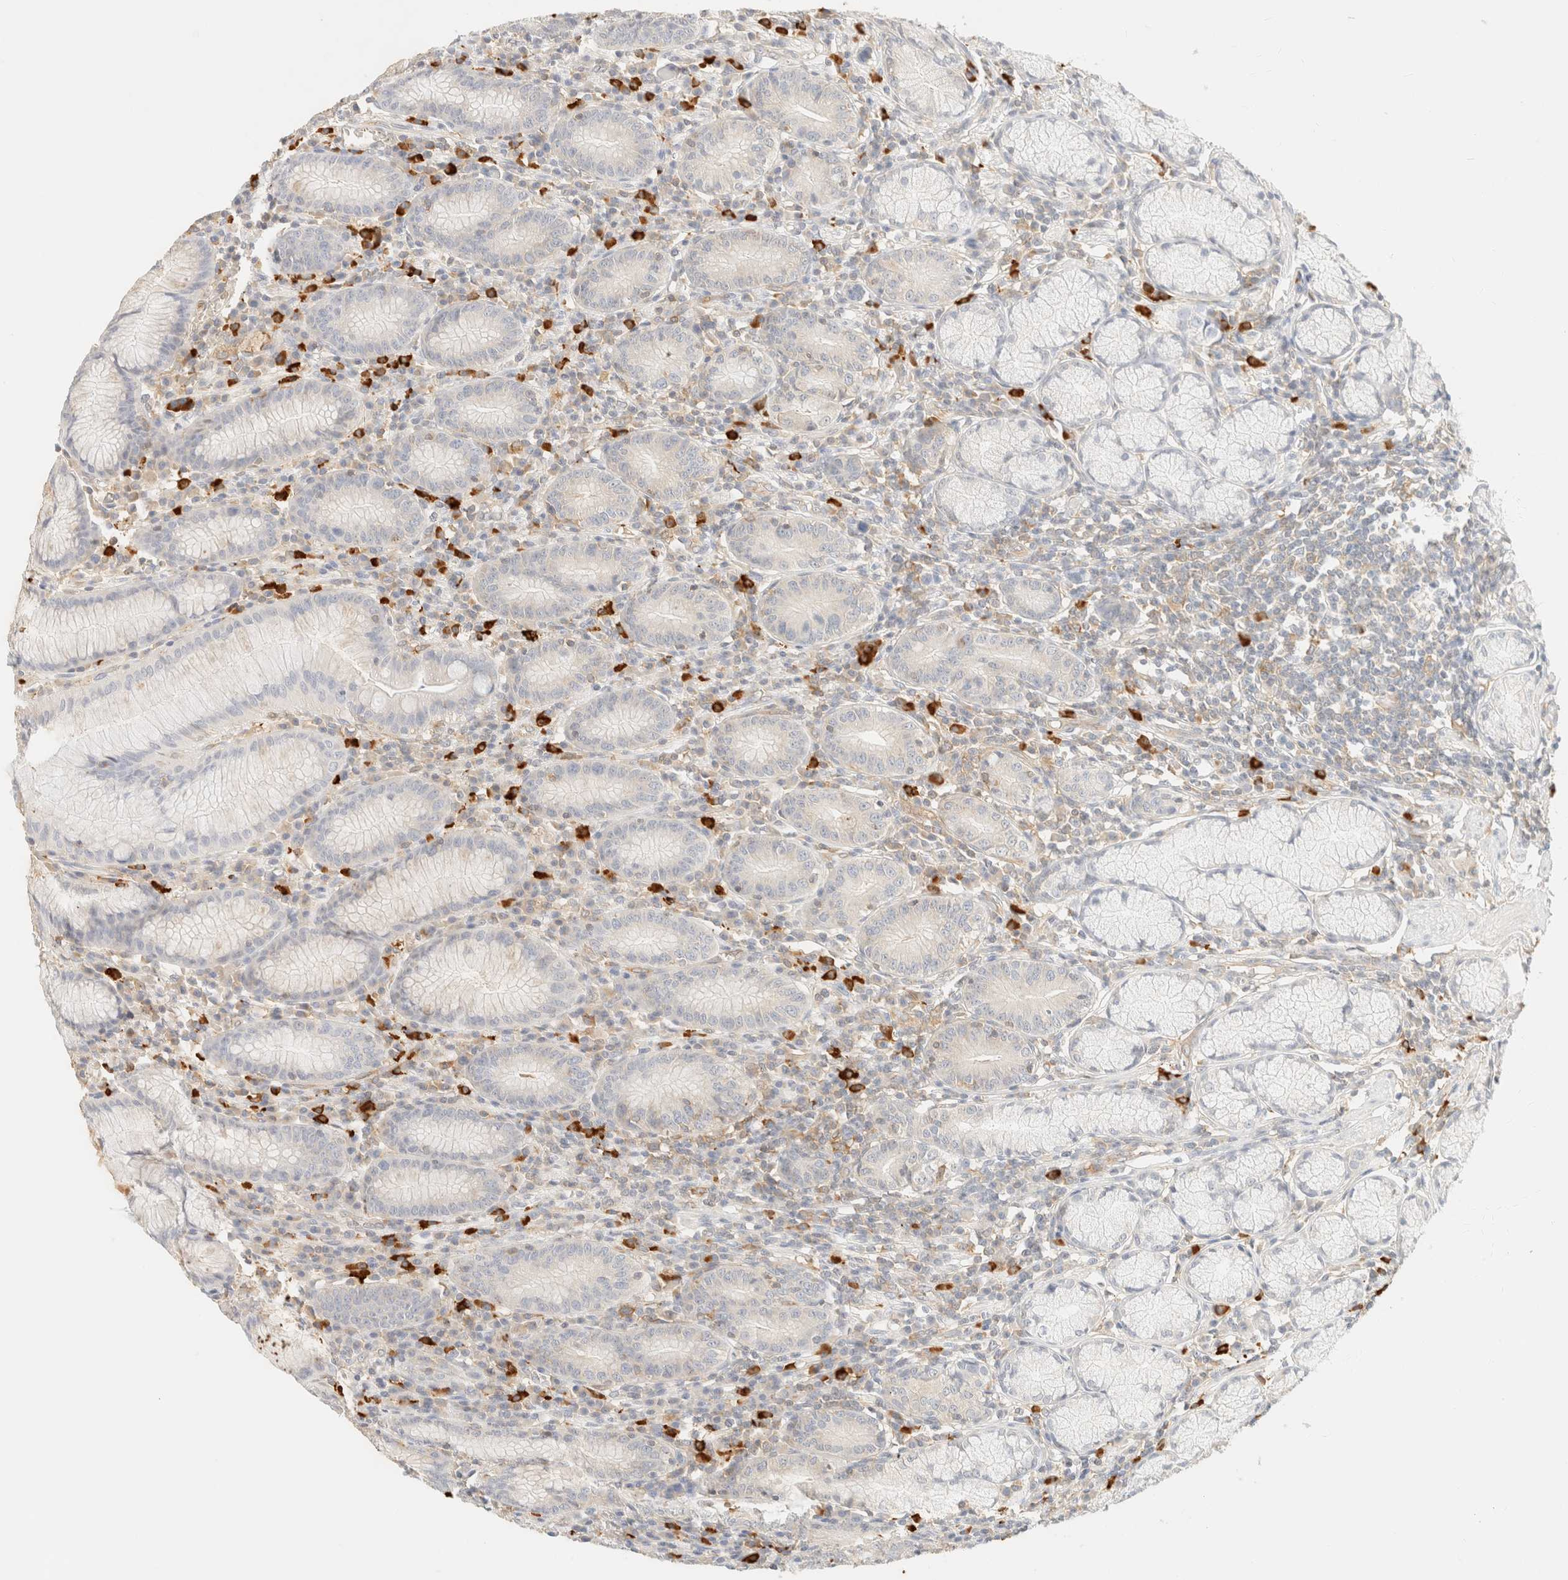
{"staining": {"intensity": "negative", "quantity": "none", "location": "none"}, "tissue": "stomach", "cell_type": "Glandular cells", "image_type": "normal", "snomed": [{"axis": "morphology", "description": "Normal tissue, NOS"}, {"axis": "topography", "description": "Stomach"}], "caption": "The immunohistochemistry (IHC) image has no significant expression in glandular cells of stomach. (Immunohistochemistry, brightfield microscopy, high magnification).", "gene": "FHOD1", "patient": {"sex": "male", "age": 55}}